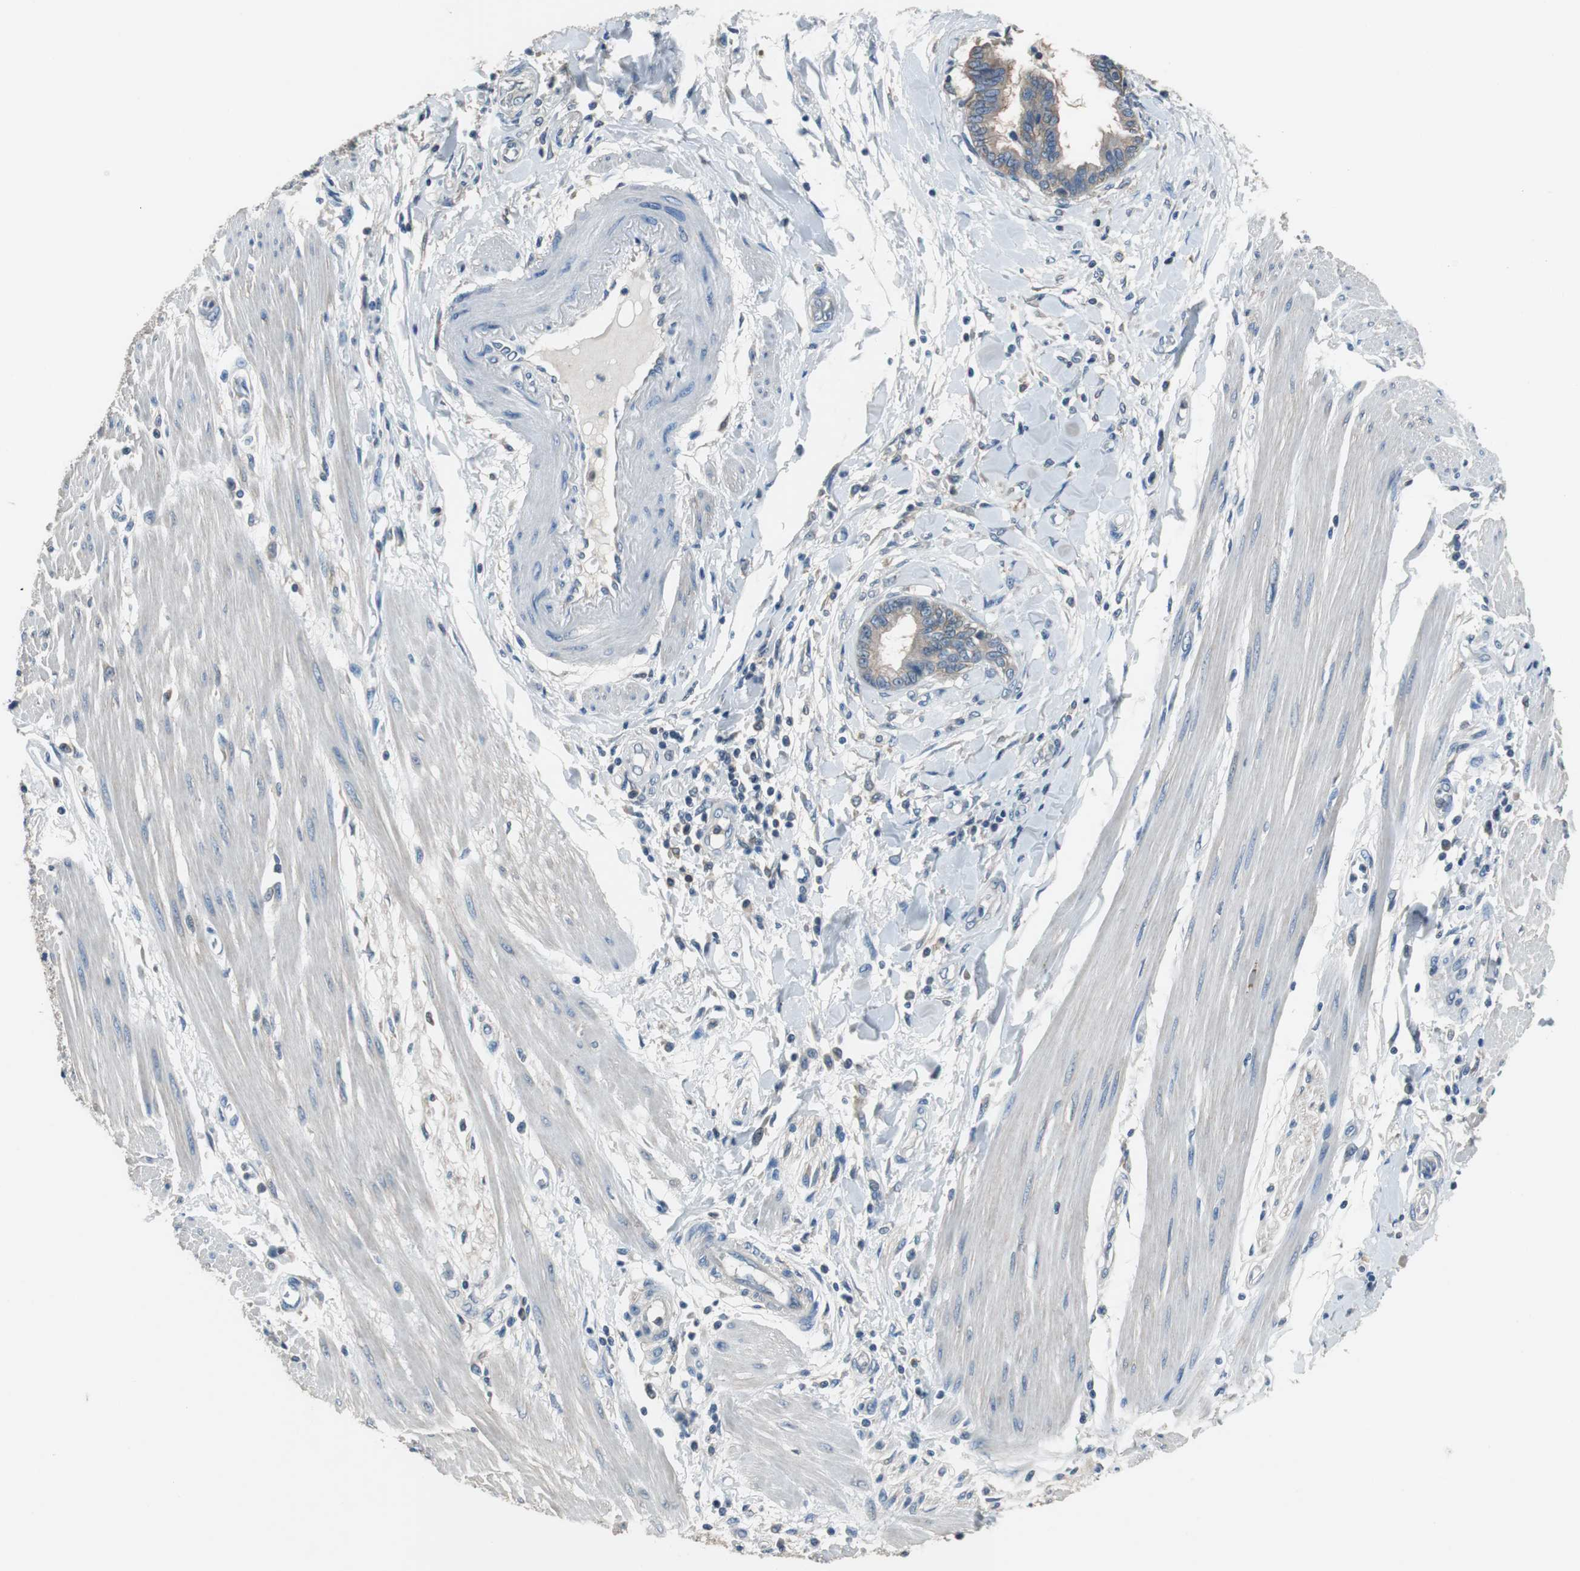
{"staining": {"intensity": "weak", "quantity": "25%-75%", "location": "cytoplasmic/membranous"}, "tissue": "pancreatic cancer", "cell_type": "Tumor cells", "image_type": "cancer", "snomed": [{"axis": "morphology", "description": "Adenocarcinoma, NOS"}, {"axis": "topography", "description": "Pancreas"}], "caption": "Immunohistochemistry histopathology image of pancreatic adenocarcinoma stained for a protein (brown), which demonstrates low levels of weak cytoplasmic/membranous positivity in about 25%-75% of tumor cells.", "gene": "PRKCA", "patient": {"sex": "female", "age": 64}}